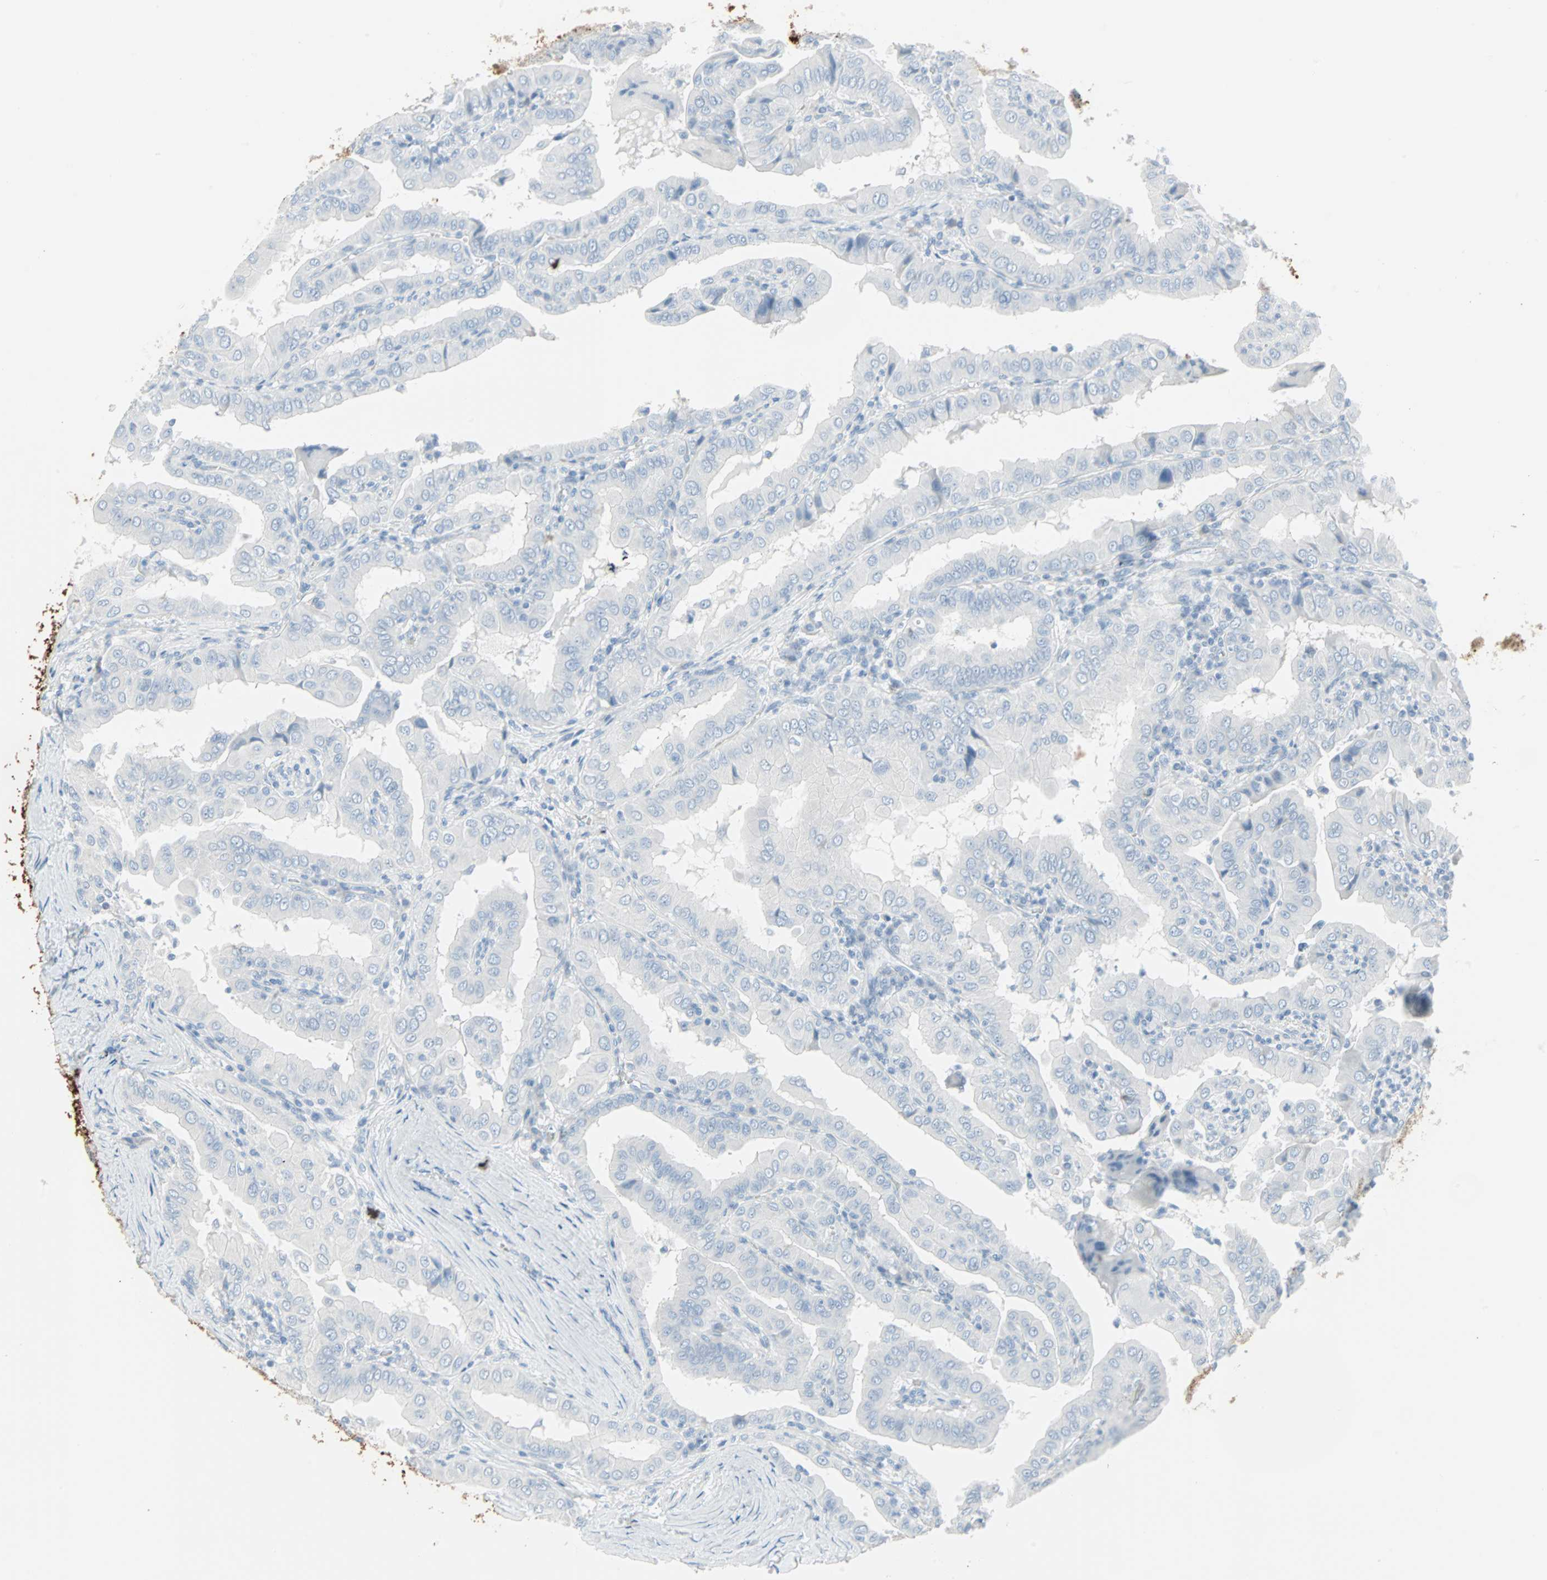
{"staining": {"intensity": "negative", "quantity": "none", "location": "none"}, "tissue": "thyroid cancer", "cell_type": "Tumor cells", "image_type": "cancer", "snomed": [{"axis": "morphology", "description": "Papillary adenocarcinoma, NOS"}, {"axis": "topography", "description": "Thyroid gland"}], "caption": "A micrograph of human thyroid papillary adenocarcinoma is negative for staining in tumor cells.", "gene": "STX1A", "patient": {"sex": "male", "age": 33}}